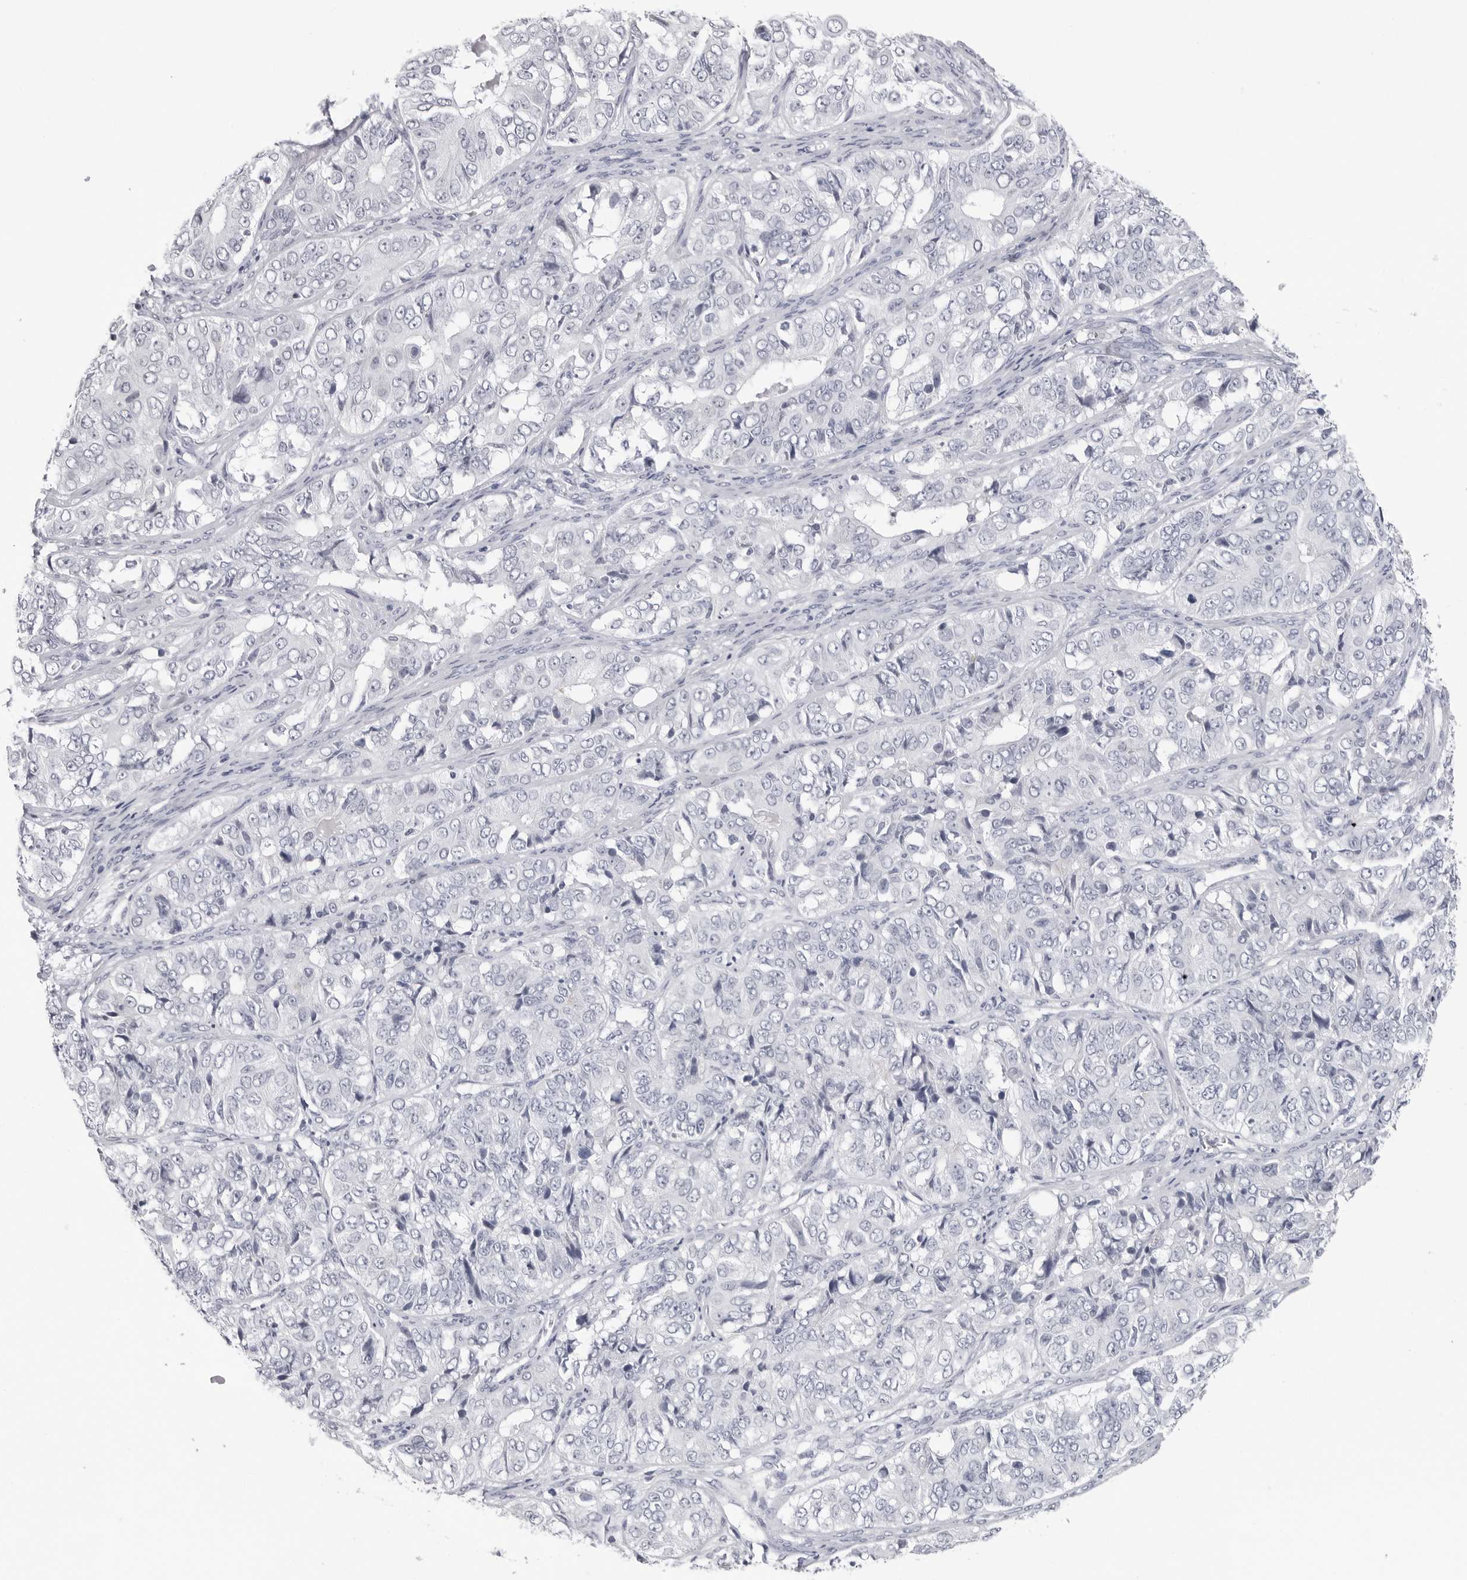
{"staining": {"intensity": "negative", "quantity": "none", "location": "none"}, "tissue": "ovarian cancer", "cell_type": "Tumor cells", "image_type": "cancer", "snomed": [{"axis": "morphology", "description": "Carcinoma, endometroid"}, {"axis": "topography", "description": "Ovary"}], "caption": "Immunohistochemistry photomicrograph of neoplastic tissue: ovarian endometroid carcinoma stained with DAB reveals no significant protein staining in tumor cells. (DAB (3,3'-diaminobenzidine) immunohistochemistry visualized using brightfield microscopy, high magnification).", "gene": "PGA3", "patient": {"sex": "female", "age": 51}}